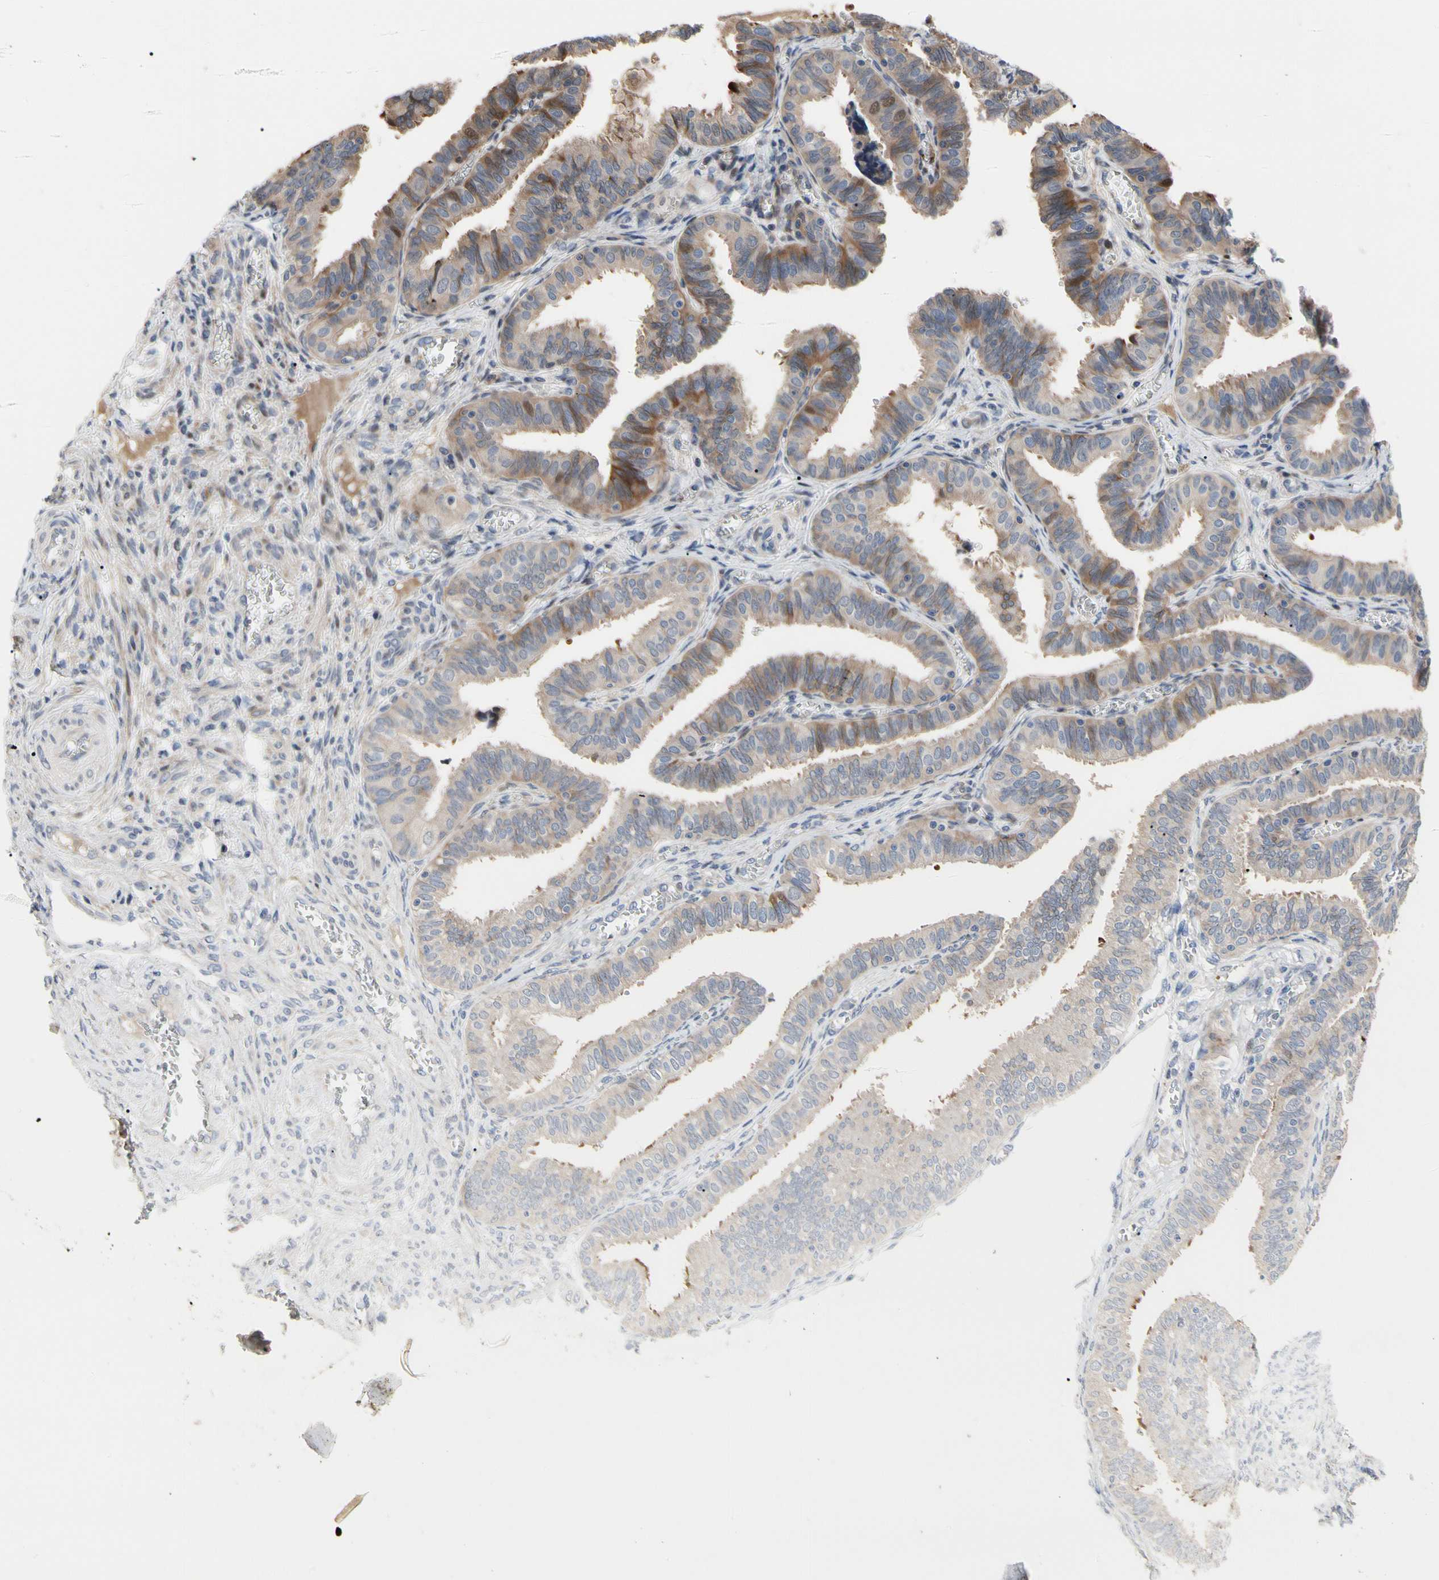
{"staining": {"intensity": "moderate", "quantity": ">75%", "location": "cytoplasmic/membranous"}, "tissue": "fallopian tube", "cell_type": "Glandular cells", "image_type": "normal", "snomed": [{"axis": "morphology", "description": "Normal tissue, NOS"}, {"axis": "topography", "description": "Fallopian tube"}], "caption": "IHC micrograph of normal fallopian tube: human fallopian tube stained using immunohistochemistry (IHC) demonstrates medium levels of moderate protein expression localized specifically in the cytoplasmic/membranous of glandular cells, appearing as a cytoplasmic/membranous brown color.", "gene": "HMGCR", "patient": {"sex": "female", "age": 46}}